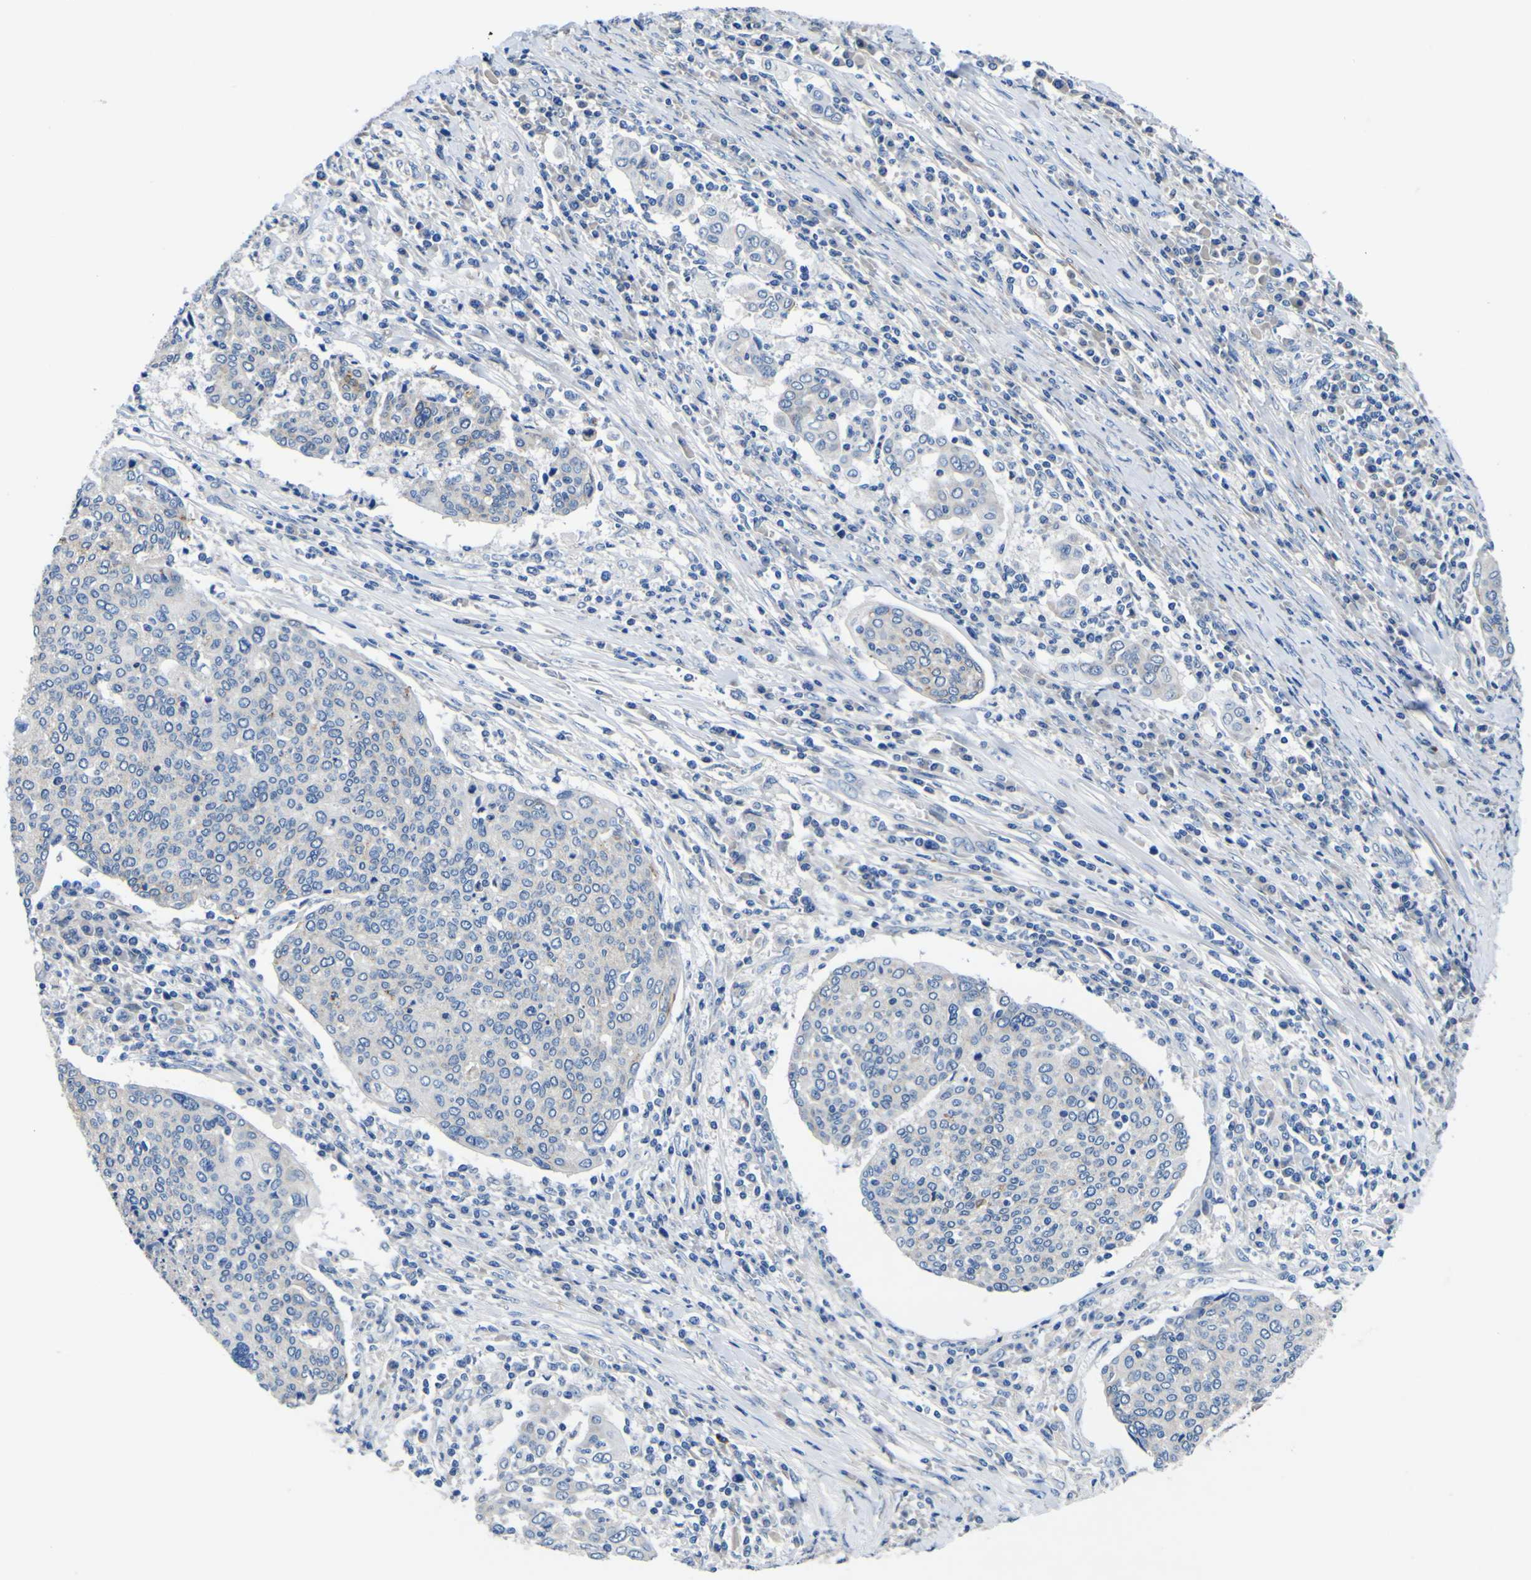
{"staining": {"intensity": "negative", "quantity": "none", "location": "none"}, "tissue": "cervical cancer", "cell_type": "Tumor cells", "image_type": "cancer", "snomed": [{"axis": "morphology", "description": "Squamous cell carcinoma, NOS"}, {"axis": "topography", "description": "Cervix"}], "caption": "Immunohistochemistry histopathology image of cervical squamous cell carcinoma stained for a protein (brown), which reveals no positivity in tumor cells. (Stains: DAB (3,3'-diaminobenzidine) immunohistochemistry with hematoxylin counter stain, Microscopy: brightfield microscopy at high magnification).", "gene": "AGAP3", "patient": {"sex": "female", "age": 40}}